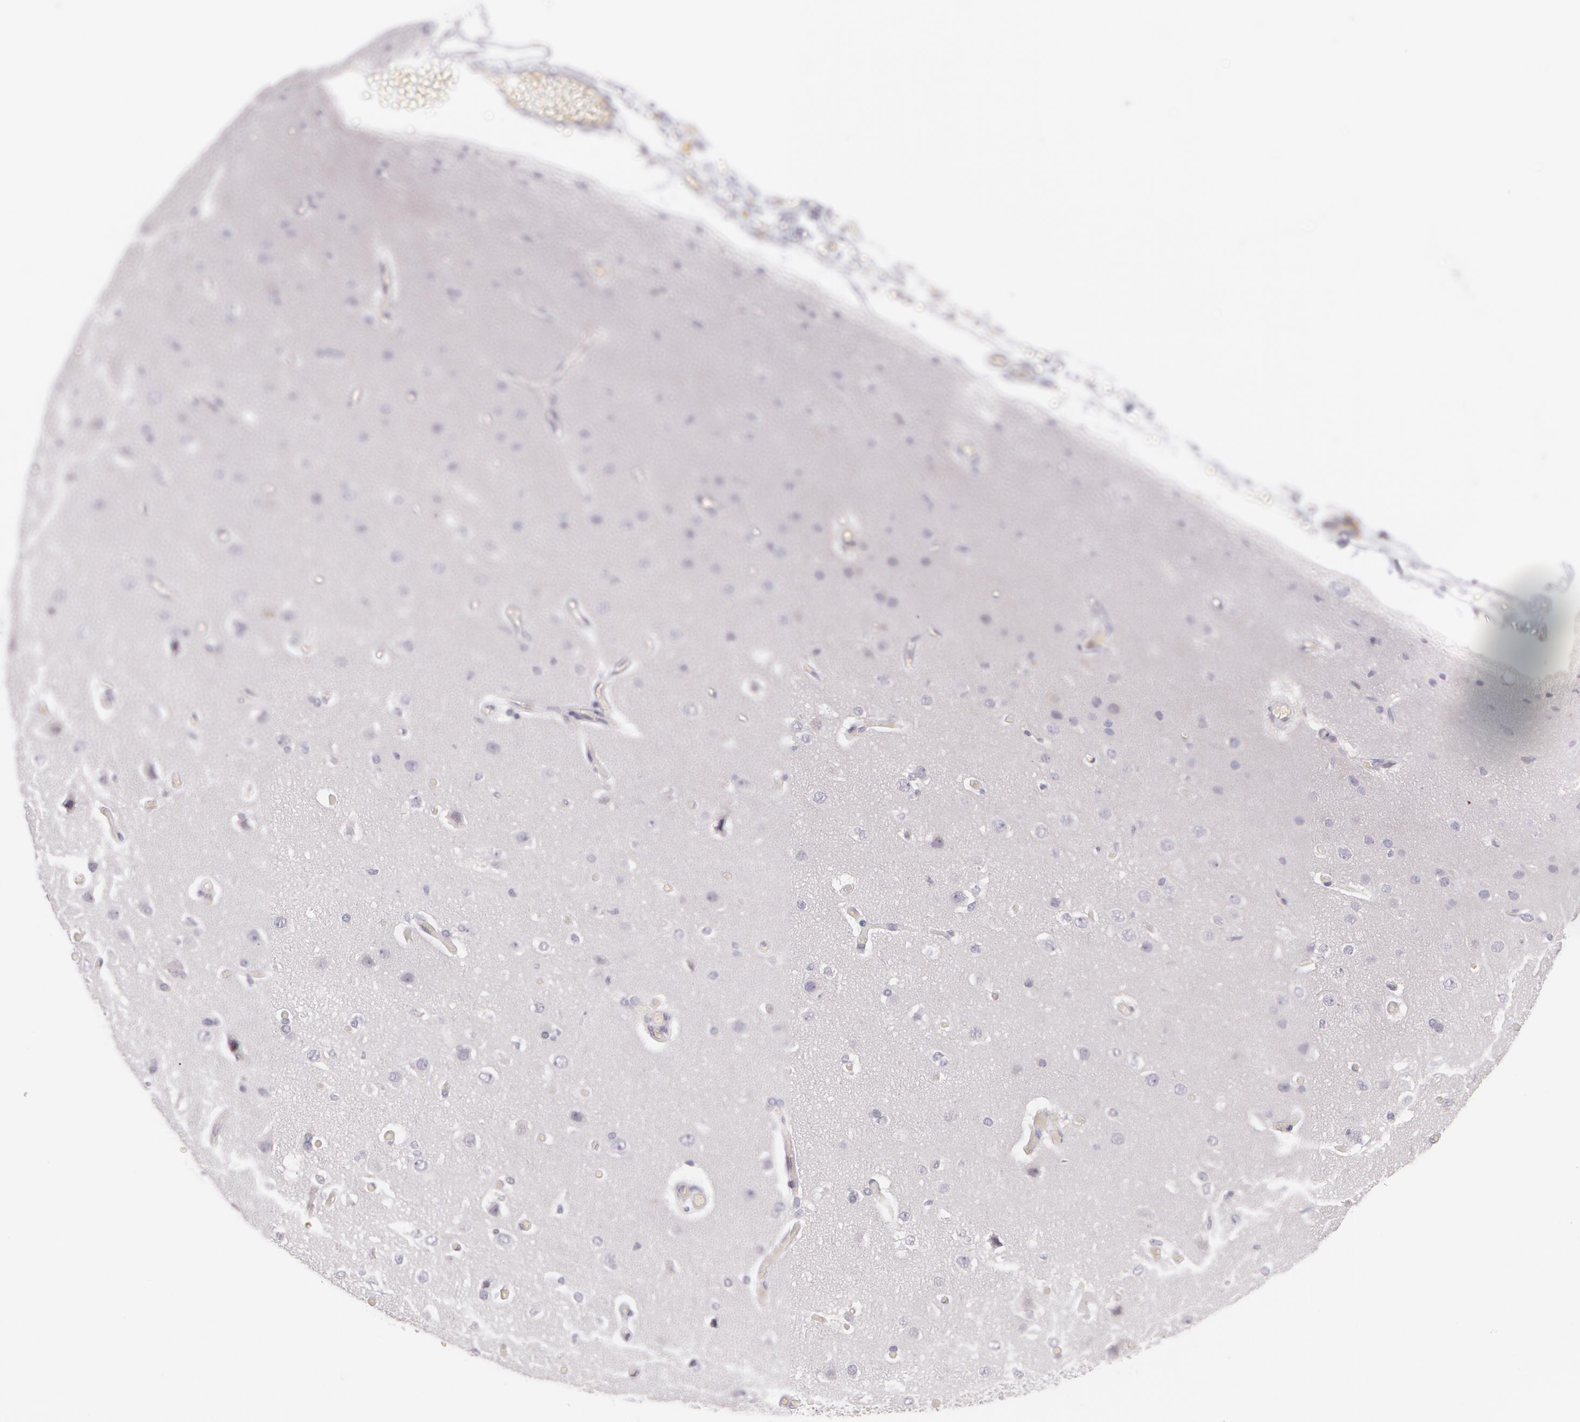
{"staining": {"intensity": "negative", "quantity": "none", "location": "none"}, "tissue": "cerebral cortex", "cell_type": "Endothelial cells", "image_type": "normal", "snomed": [{"axis": "morphology", "description": "Normal tissue, NOS"}, {"axis": "morphology", "description": "Glioma, malignant, High grade"}, {"axis": "topography", "description": "Cerebral cortex"}], "caption": "Cerebral cortex was stained to show a protein in brown. There is no significant expression in endothelial cells. (DAB immunohistochemistry with hematoxylin counter stain).", "gene": "LBP", "patient": {"sex": "male", "age": 77}}